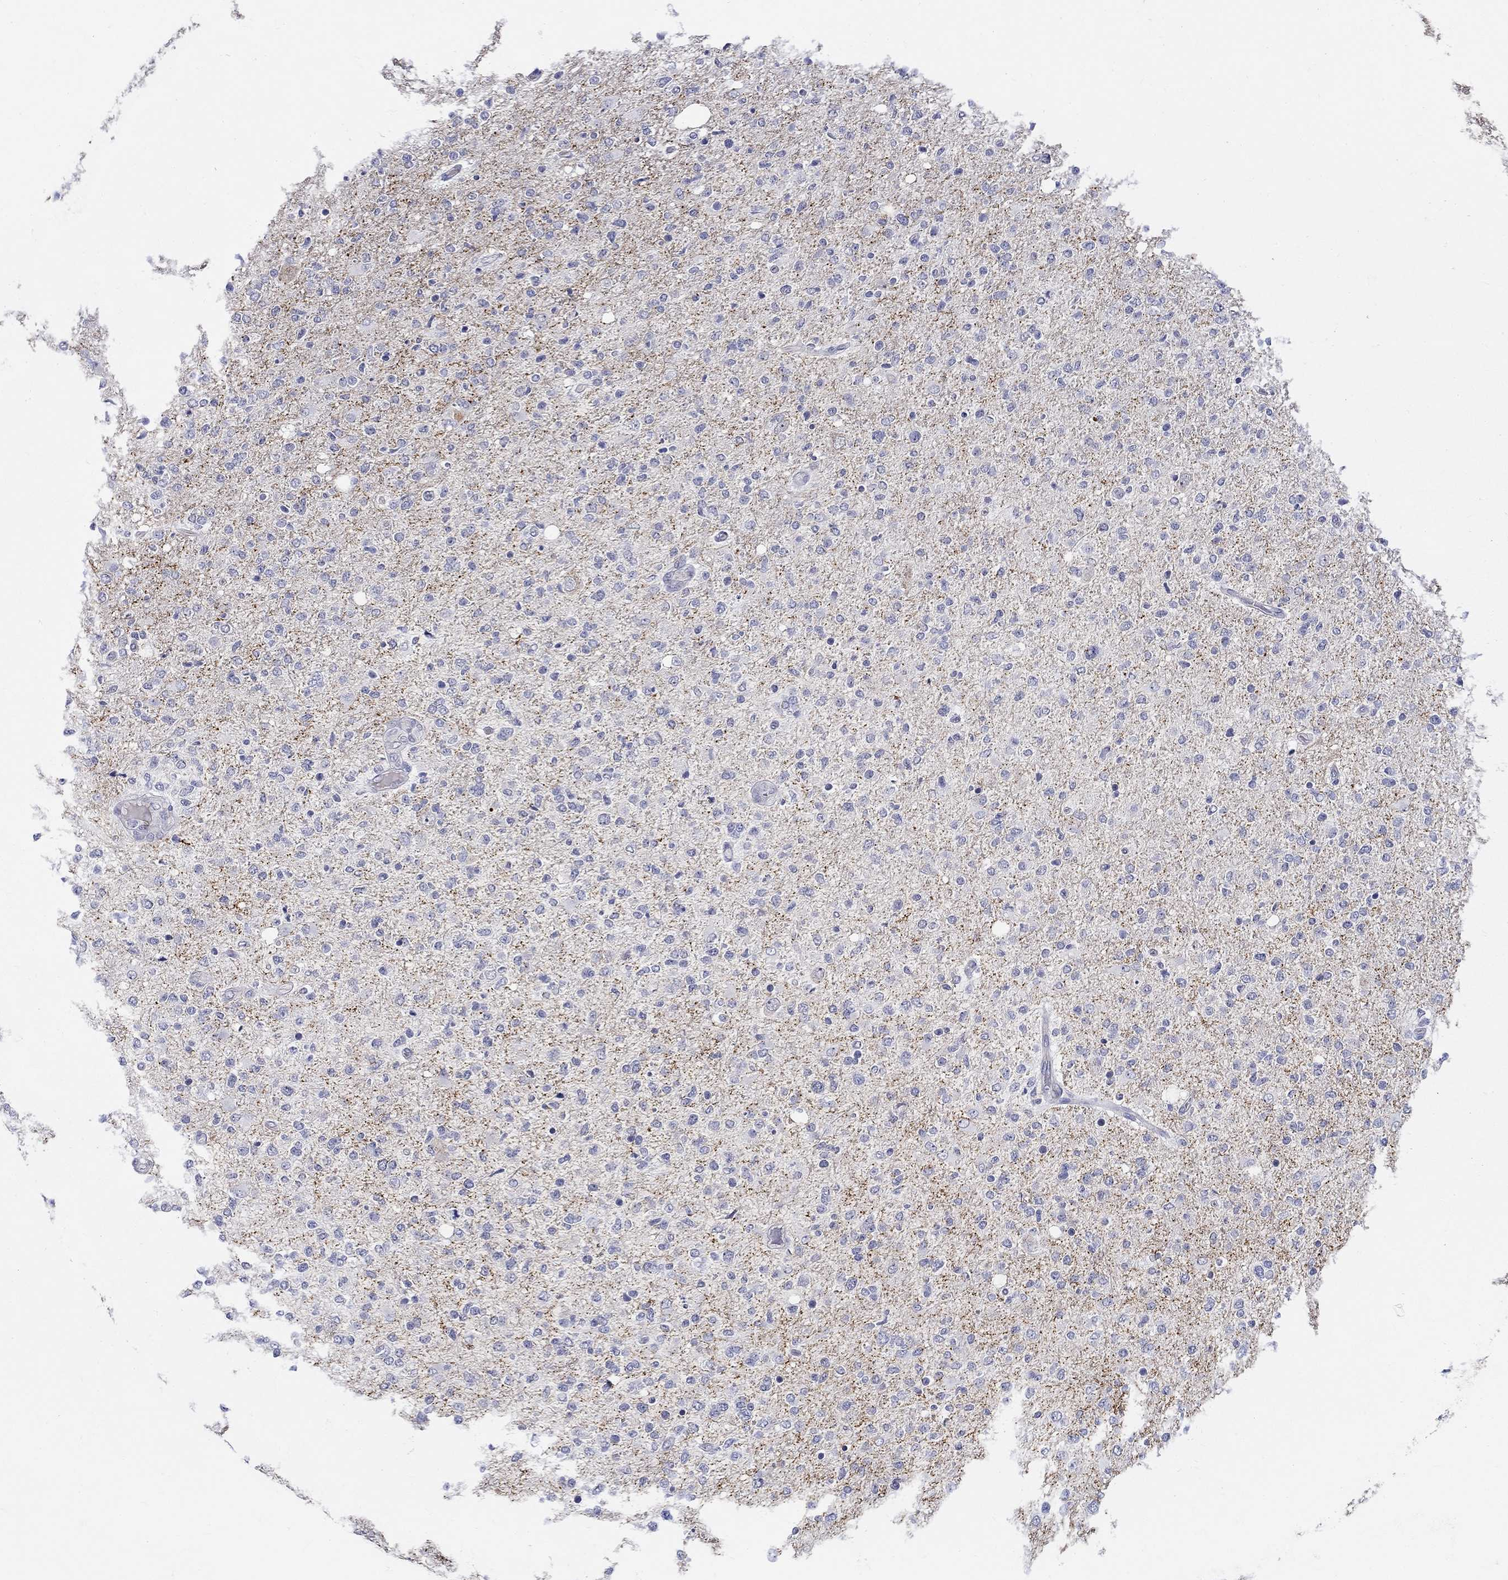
{"staining": {"intensity": "negative", "quantity": "none", "location": "none"}, "tissue": "glioma", "cell_type": "Tumor cells", "image_type": "cancer", "snomed": [{"axis": "morphology", "description": "Glioma, malignant, High grade"}, {"axis": "topography", "description": "Cerebral cortex"}], "caption": "The photomicrograph reveals no staining of tumor cells in high-grade glioma (malignant).", "gene": "SLC30A3", "patient": {"sex": "male", "age": 70}}